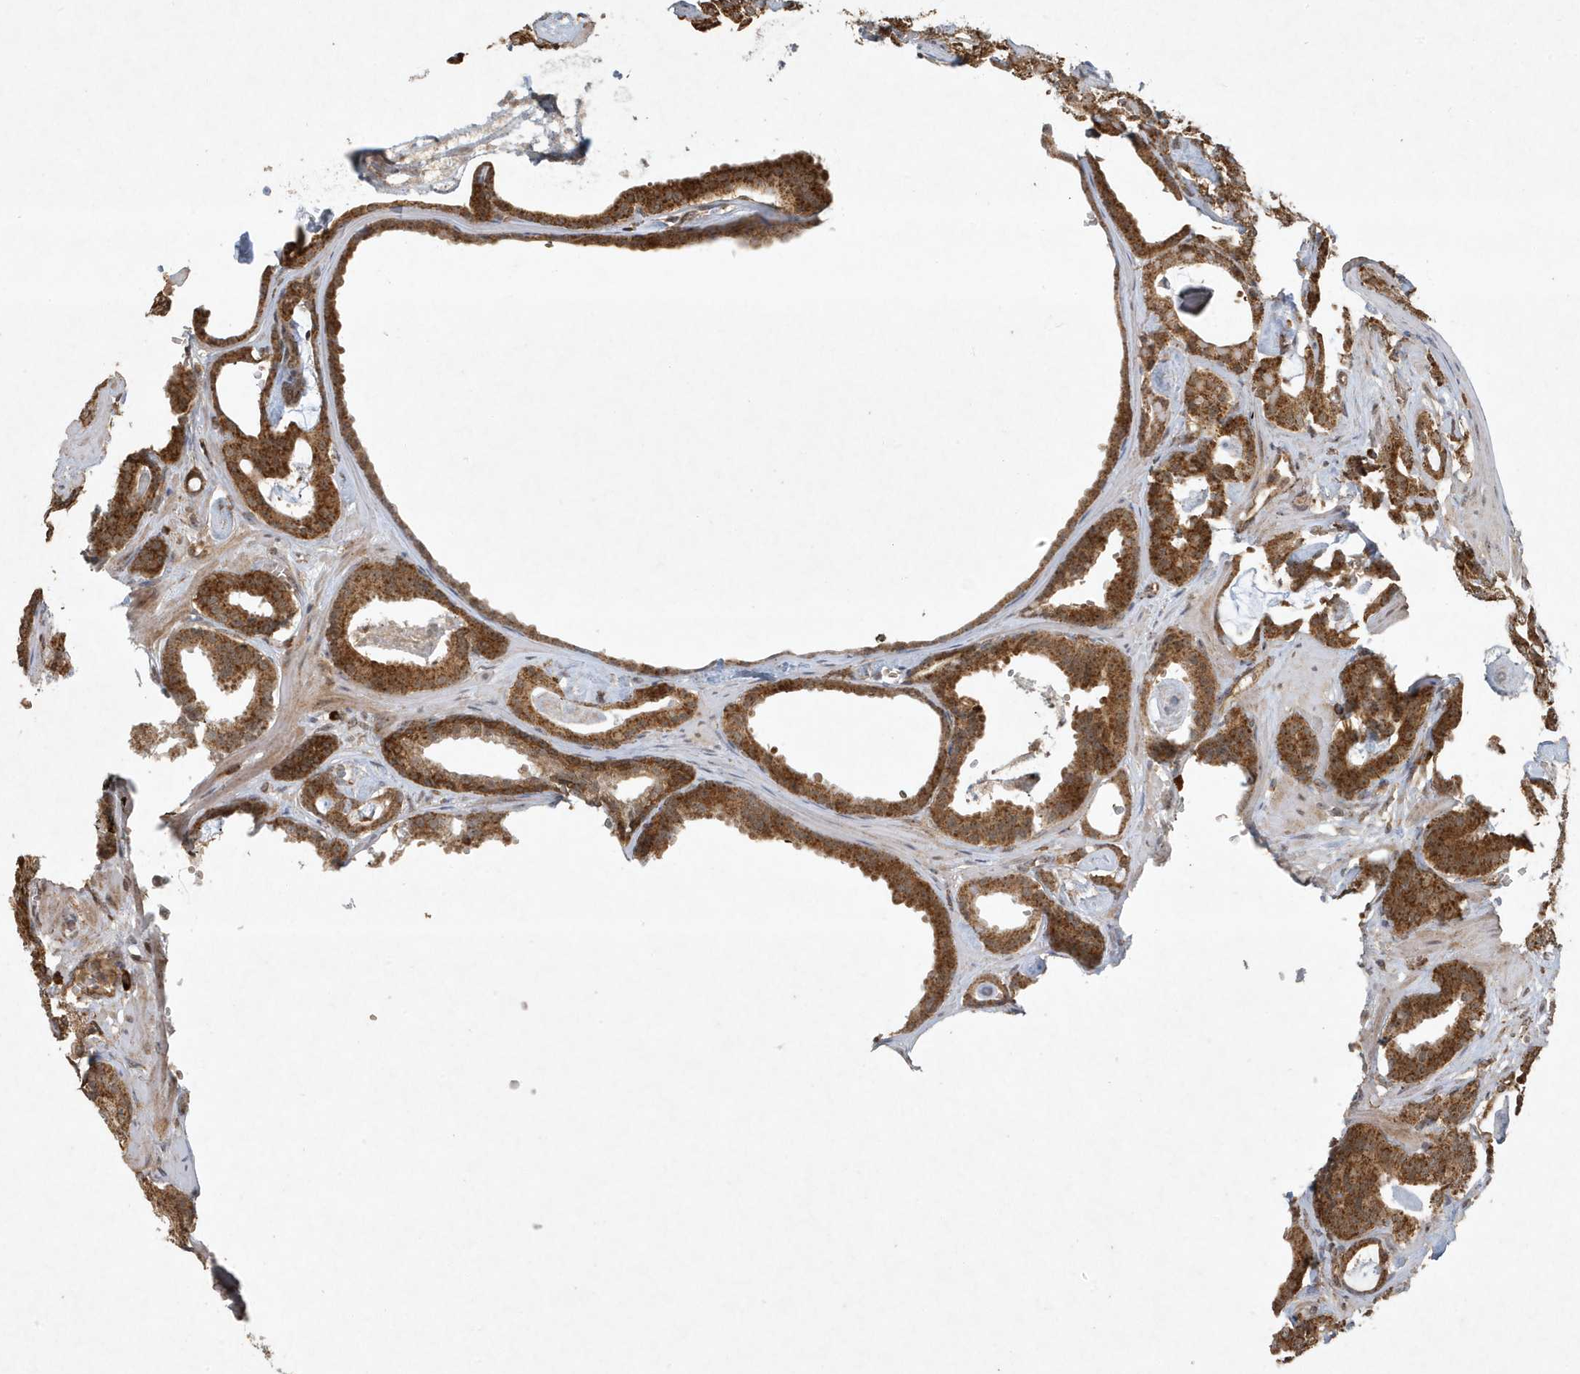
{"staining": {"intensity": "strong", "quantity": ">75%", "location": "cytoplasmic/membranous,nuclear"}, "tissue": "prostate cancer", "cell_type": "Tumor cells", "image_type": "cancer", "snomed": [{"axis": "morphology", "description": "Adenocarcinoma, Low grade"}, {"axis": "topography", "description": "Prostate"}], "caption": "Protein analysis of prostate low-grade adenocarcinoma tissue exhibits strong cytoplasmic/membranous and nuclear positivity in approximately >75% of tumor cells.", "gene": "ABCB9", "patient": {"sex": "male", "age": 53}}